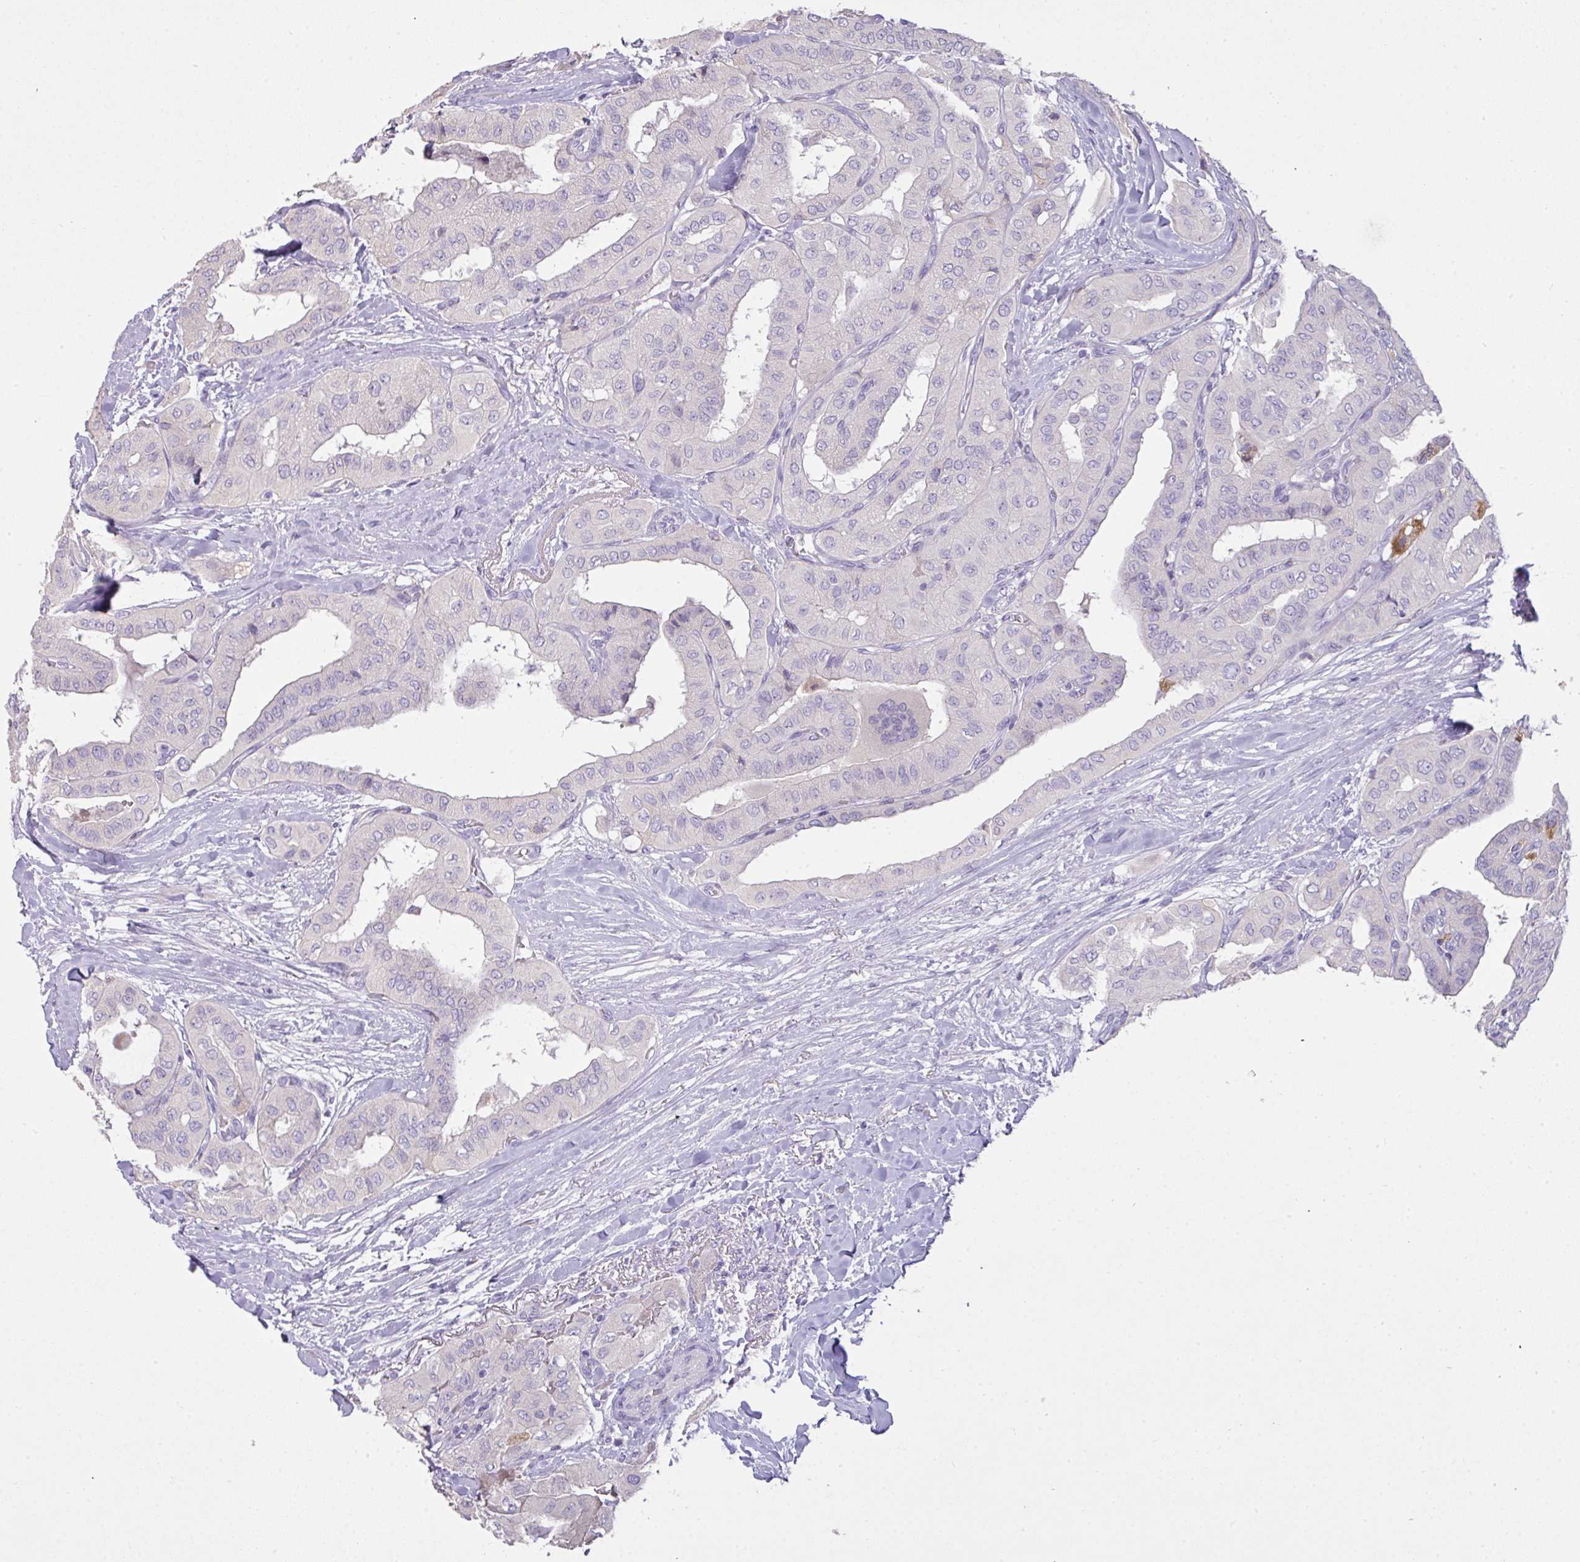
{"staining": {"intensity": "negative", "quantity": "none", "location": "none"}, "tissue": "thyroid cancer", "cell_type": "Tumor cells", "image_type": "cancer", "snomed": [{"axis": "morphology", "description": "Papillary adenocarcinoma, NOS"}, {"axis": "topography", "description": "Thyroid gland"}], "caption": "IHC histopathology image of neoplastic tissue: human papillary adenocarcinoma (thyroid) stained with DAB (3,3'-diaminobenzidine) exhibits no significant protein positivity in tumor cells.", "gene": "OR6C6", "patient": {"sex": "female", "age": 59}}